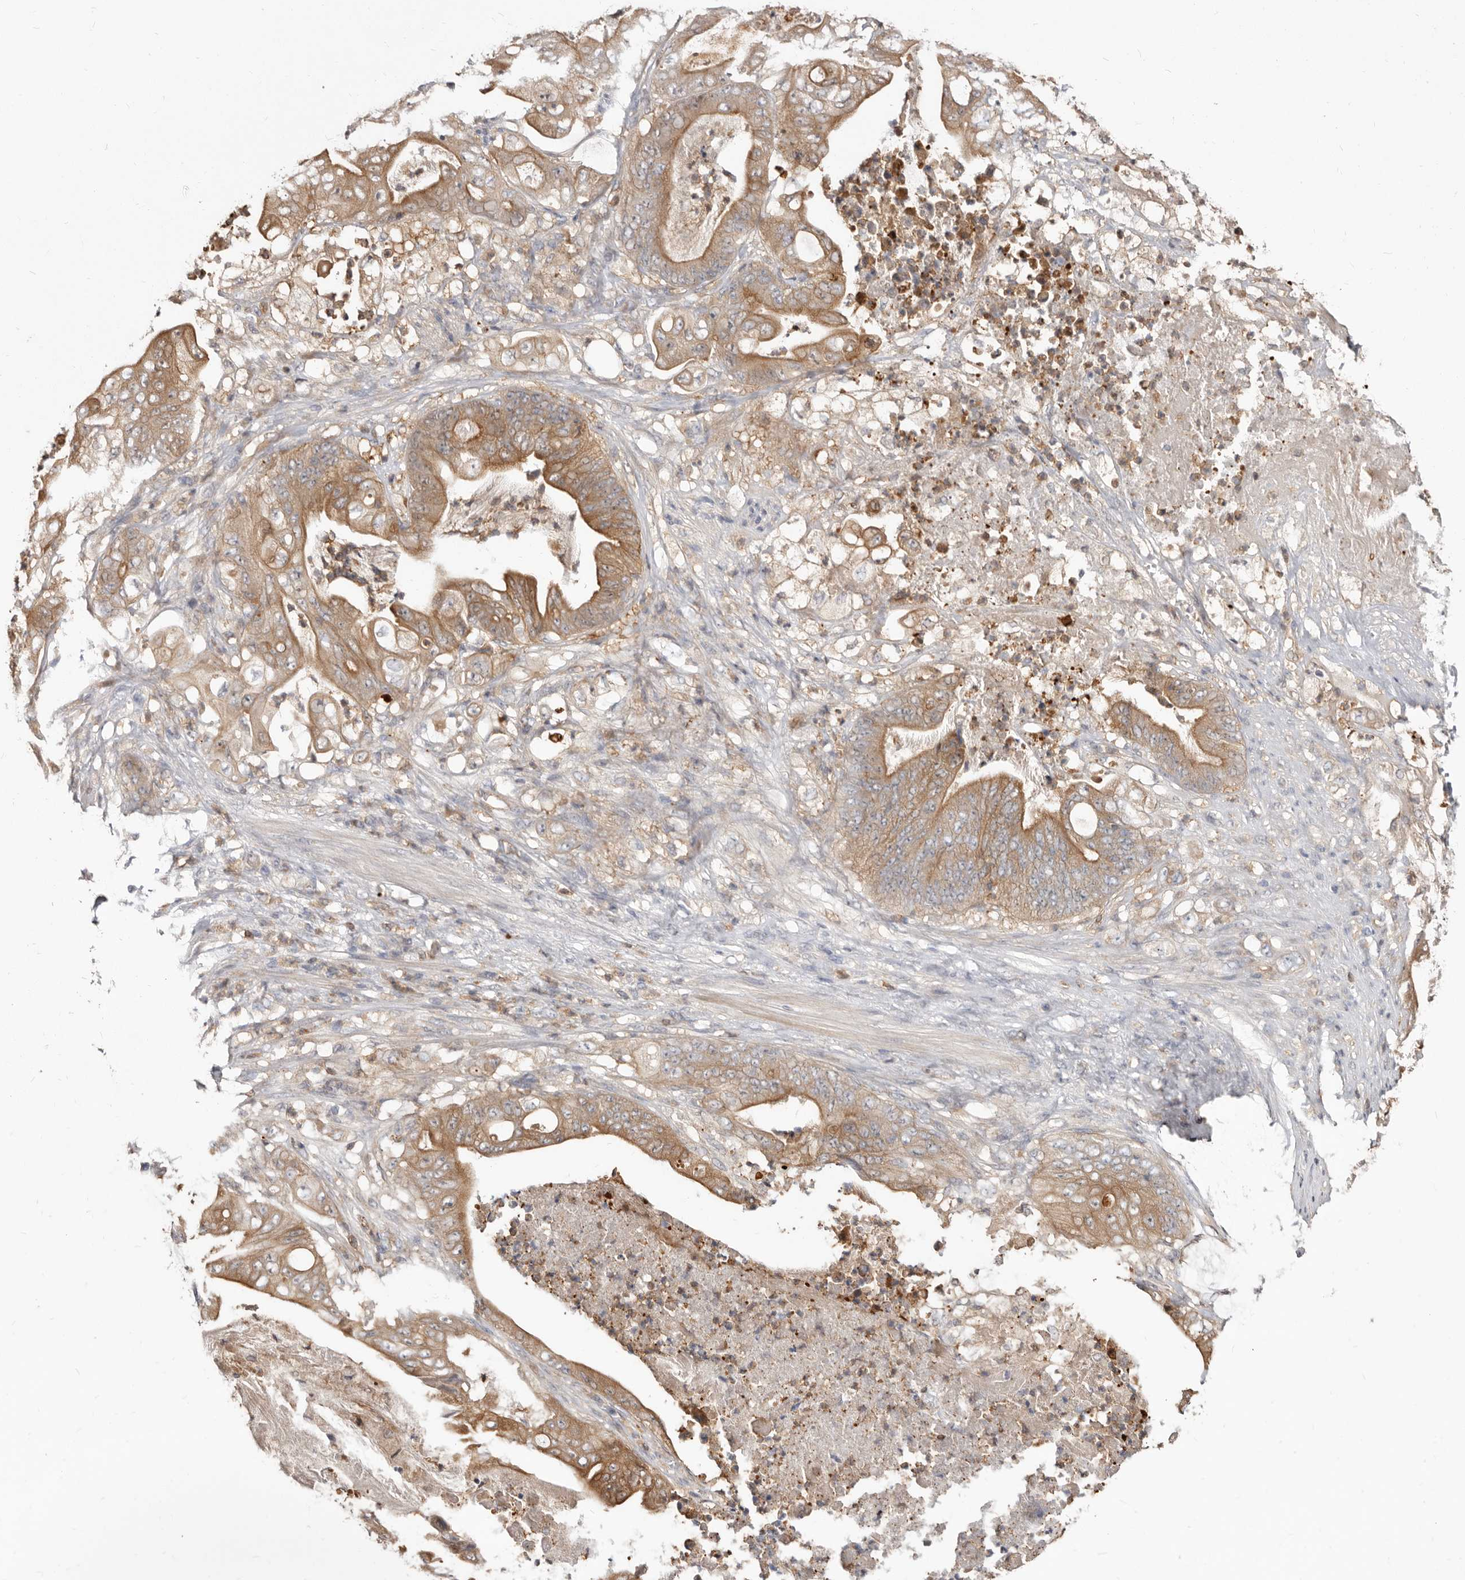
{"staining": {"intensity": "moderate", "quantity": ">75%", "location": "cytoplasmic/membranous"}, "tissue": "stomach cancer", "cell_type": "Tumor cells", "image_type": "cancer", "snomed": [{"axis": "morphology", "description": "Adenocarcinoma, NOS"}, {"axis": "topography", "description": "Stomach"}], "caption": "IHC staining of stomach cancer, which exhibits medium levels of moderate cytoplasmic/membranous staining in approximately >75% of tumor cells indicating moderate cytoplasmic/membranous protein staining. The staining was performed using DAB (brown) for protein detection and nuclei were counterstained in hematoxylin (blue).", "gene": "TC2N", "patient": {"sex": "female", "age": 73}}